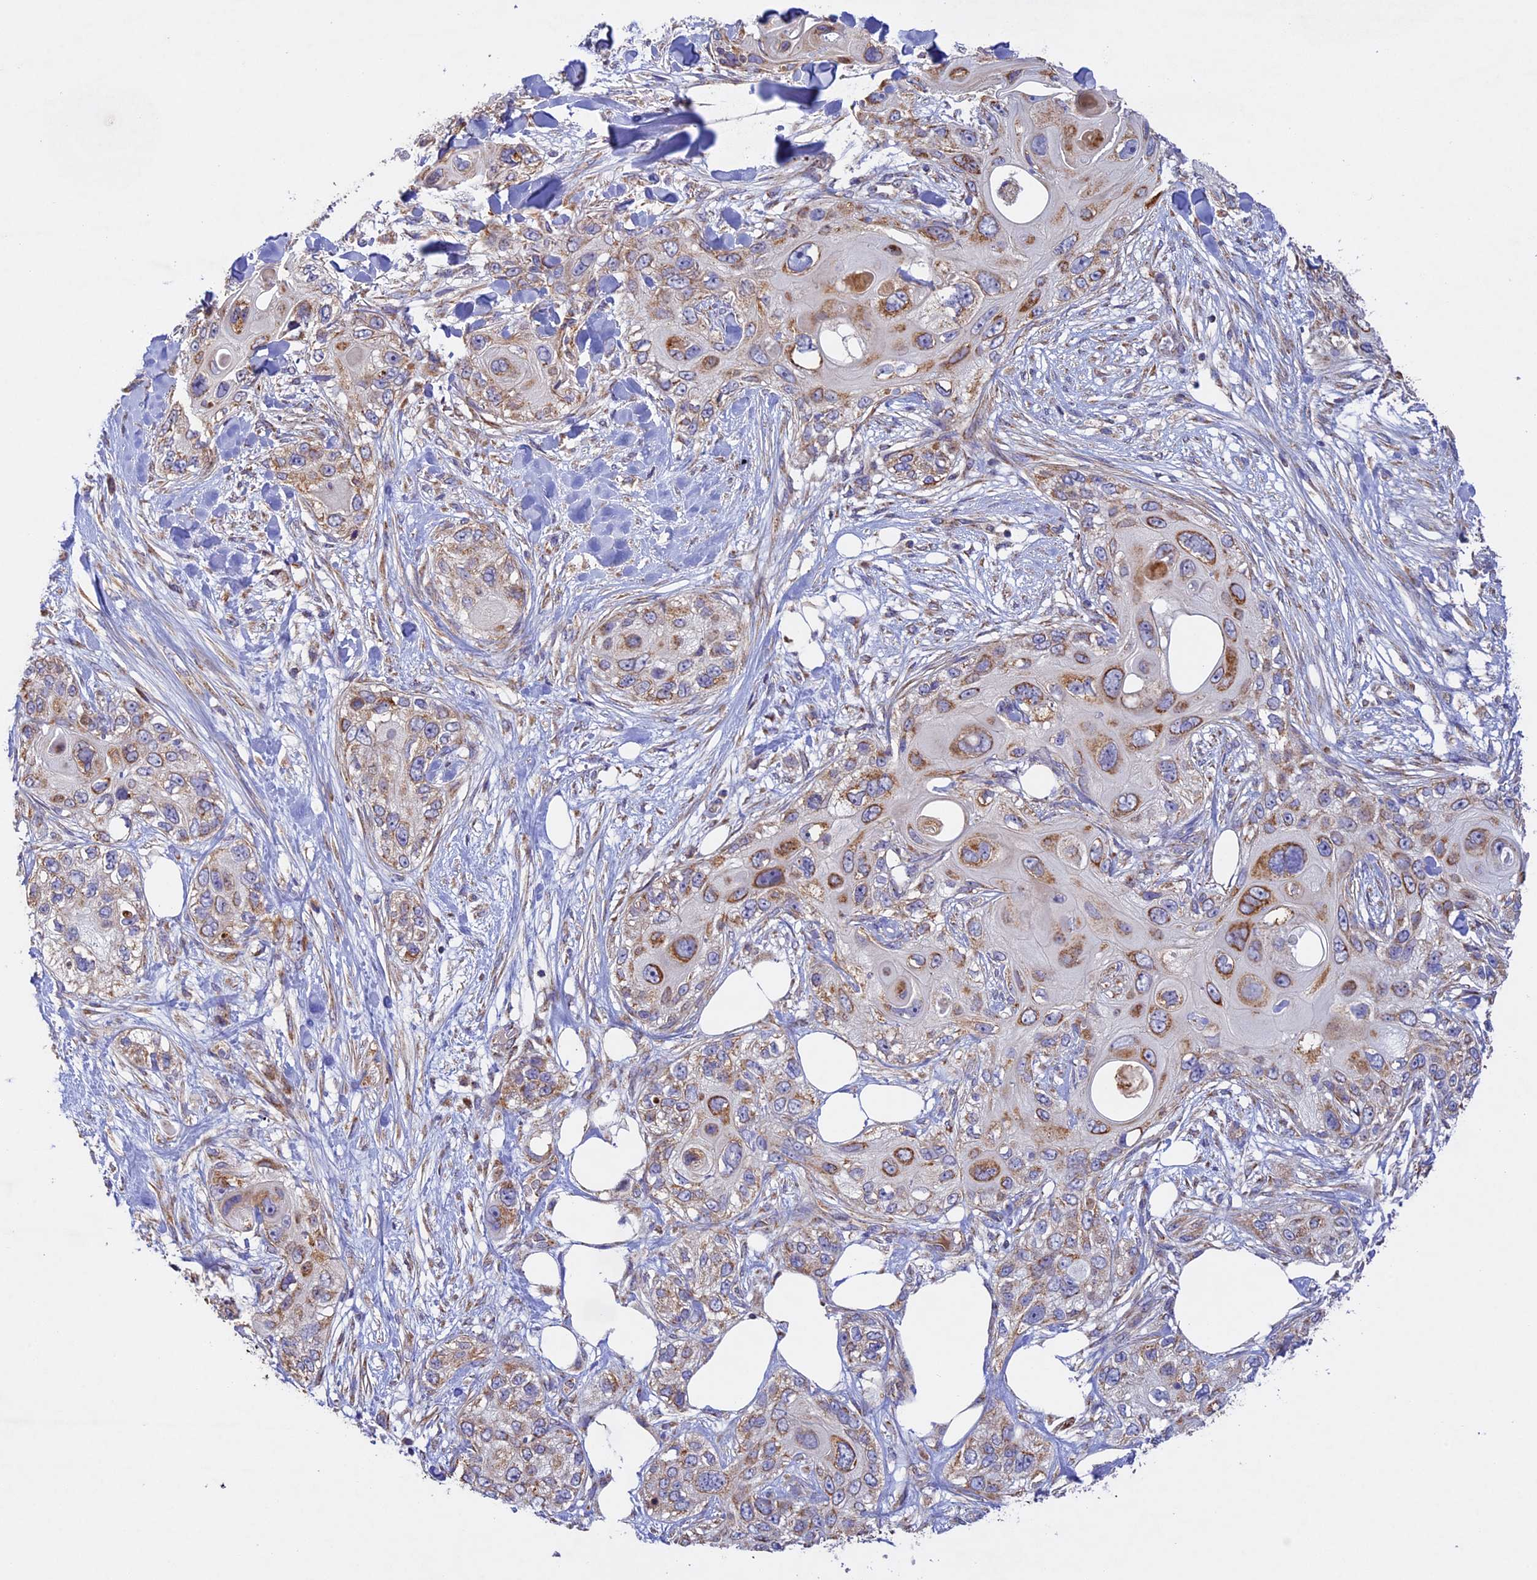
{"staining": {"intensity": "moderate", "quantity": "25%-75%", "location": "cytoplasmic/membranous"}, "tissue": "skin cancer", "cell_type": "Tumor cells", "image_type": "cancer", "snomed": [{"axis": "morphology", "description": "Normal tissue, NOS"}, {"axis": "morphology", "description": "Squamous cell carcinoma, NOS"}, {"axis": "topography", "description": "Skin"}], "caption": "The photomicrograph displays a brown stain indicating the presence of a protein in the cytoplasmic/membranous of tumor cells in squamous cell carcinoma (skin). (Brightfield microscopy of DAB IHC at high magnification).", "gene": "OCEL1", "patient": {"sex": "male", "age": 72}}